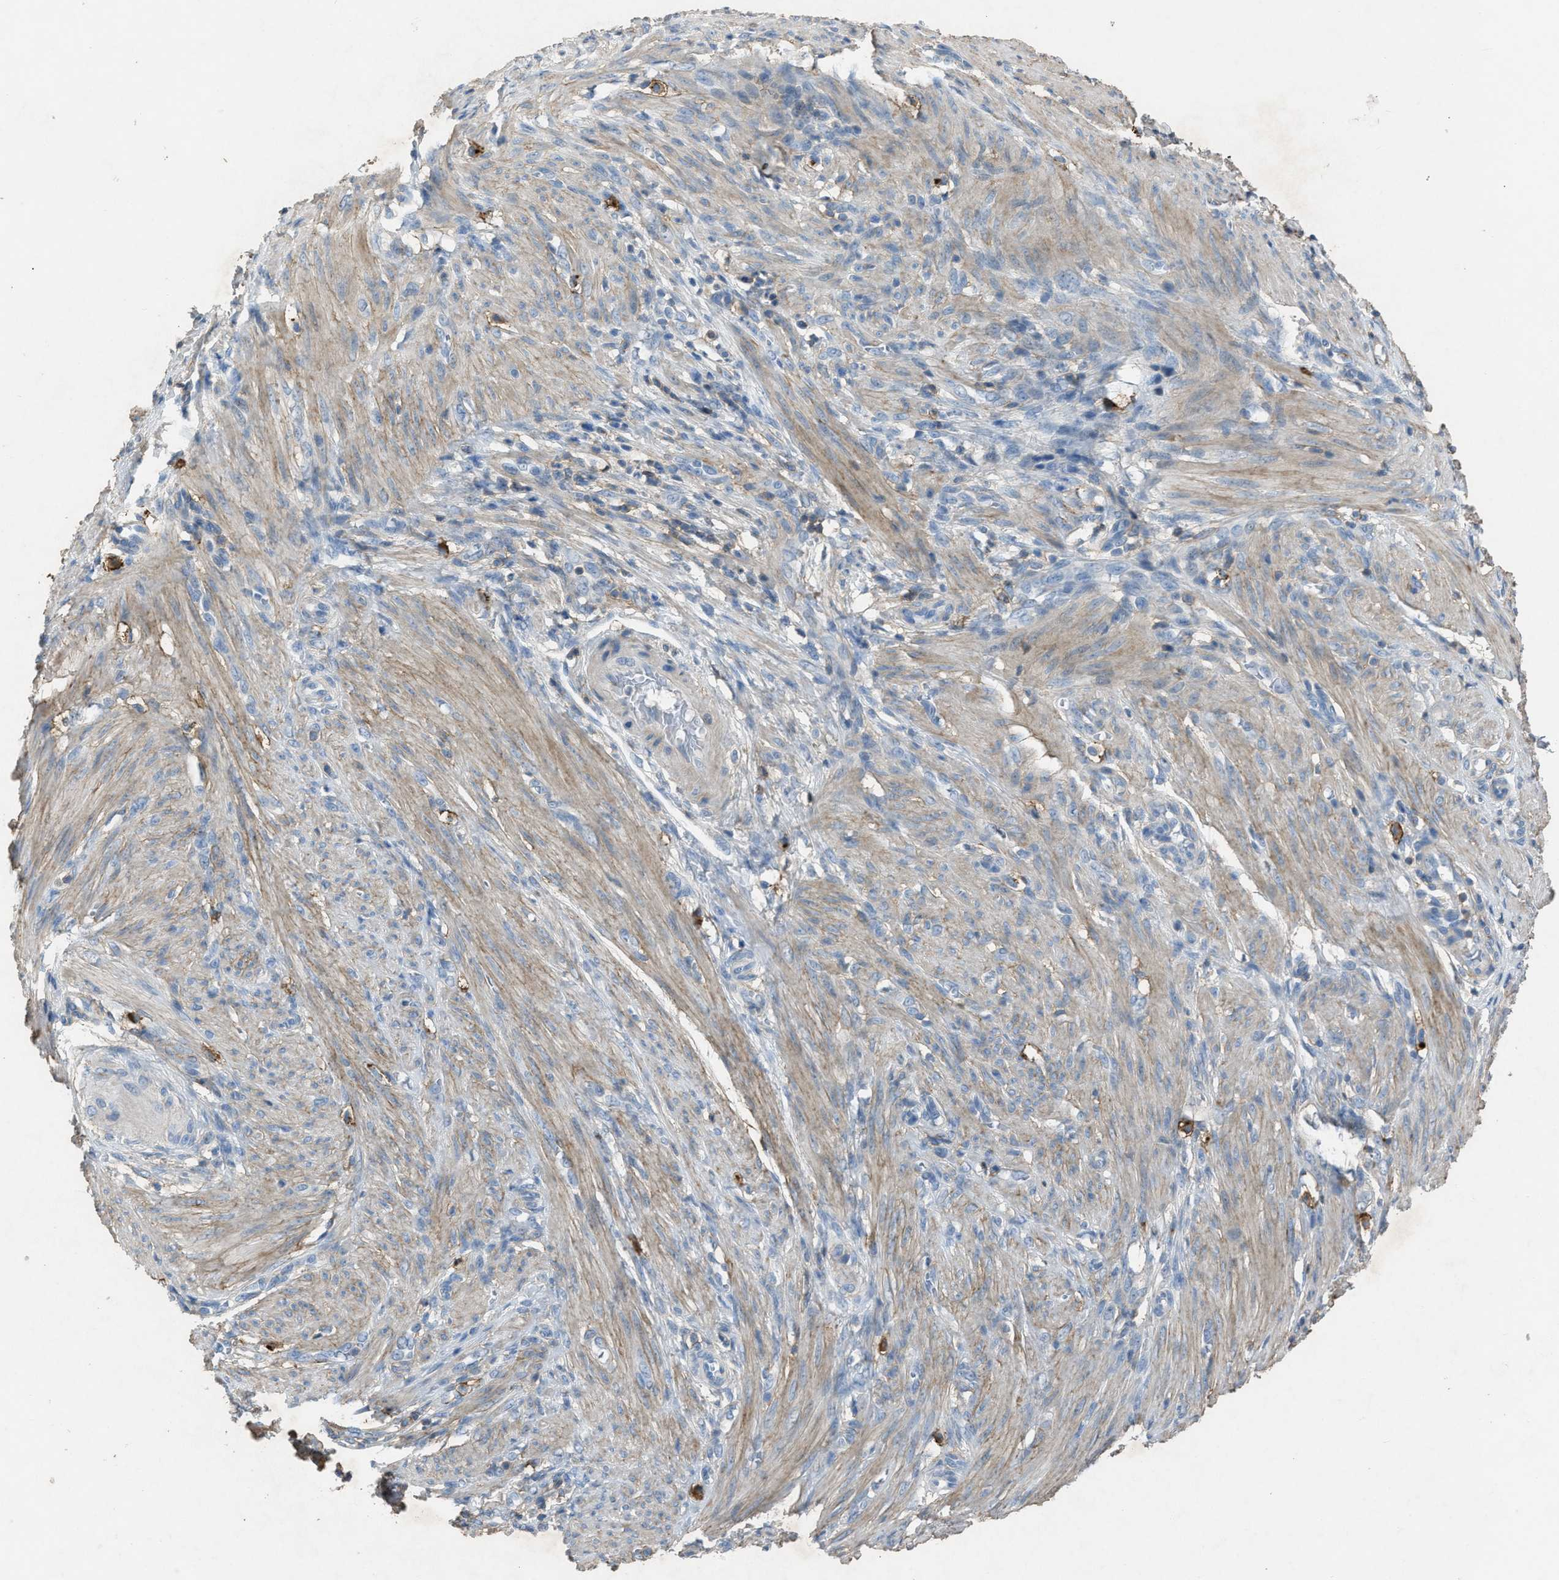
{"staining": {"intensity": "negative", "quantity": "none", "location": "none"}, "tissue": "endometrial cancer", "cell_type": "Tumor cells", "image_type": "cancer", "snomed": [{"axis": "morphology", "description": "Adenocarcinoma, NOS"}, {"axis": "topography", "description": "Endometrium"}], "caption": "The photomicrograph shows no significant positivity in tumor cells of endometrial cancer. (DAB (3,3'-diaminobenzidine) immunohistochemistry, high magnification).", "gene": "OR51E1", "patient": {"sex": "female", "age": 70}}